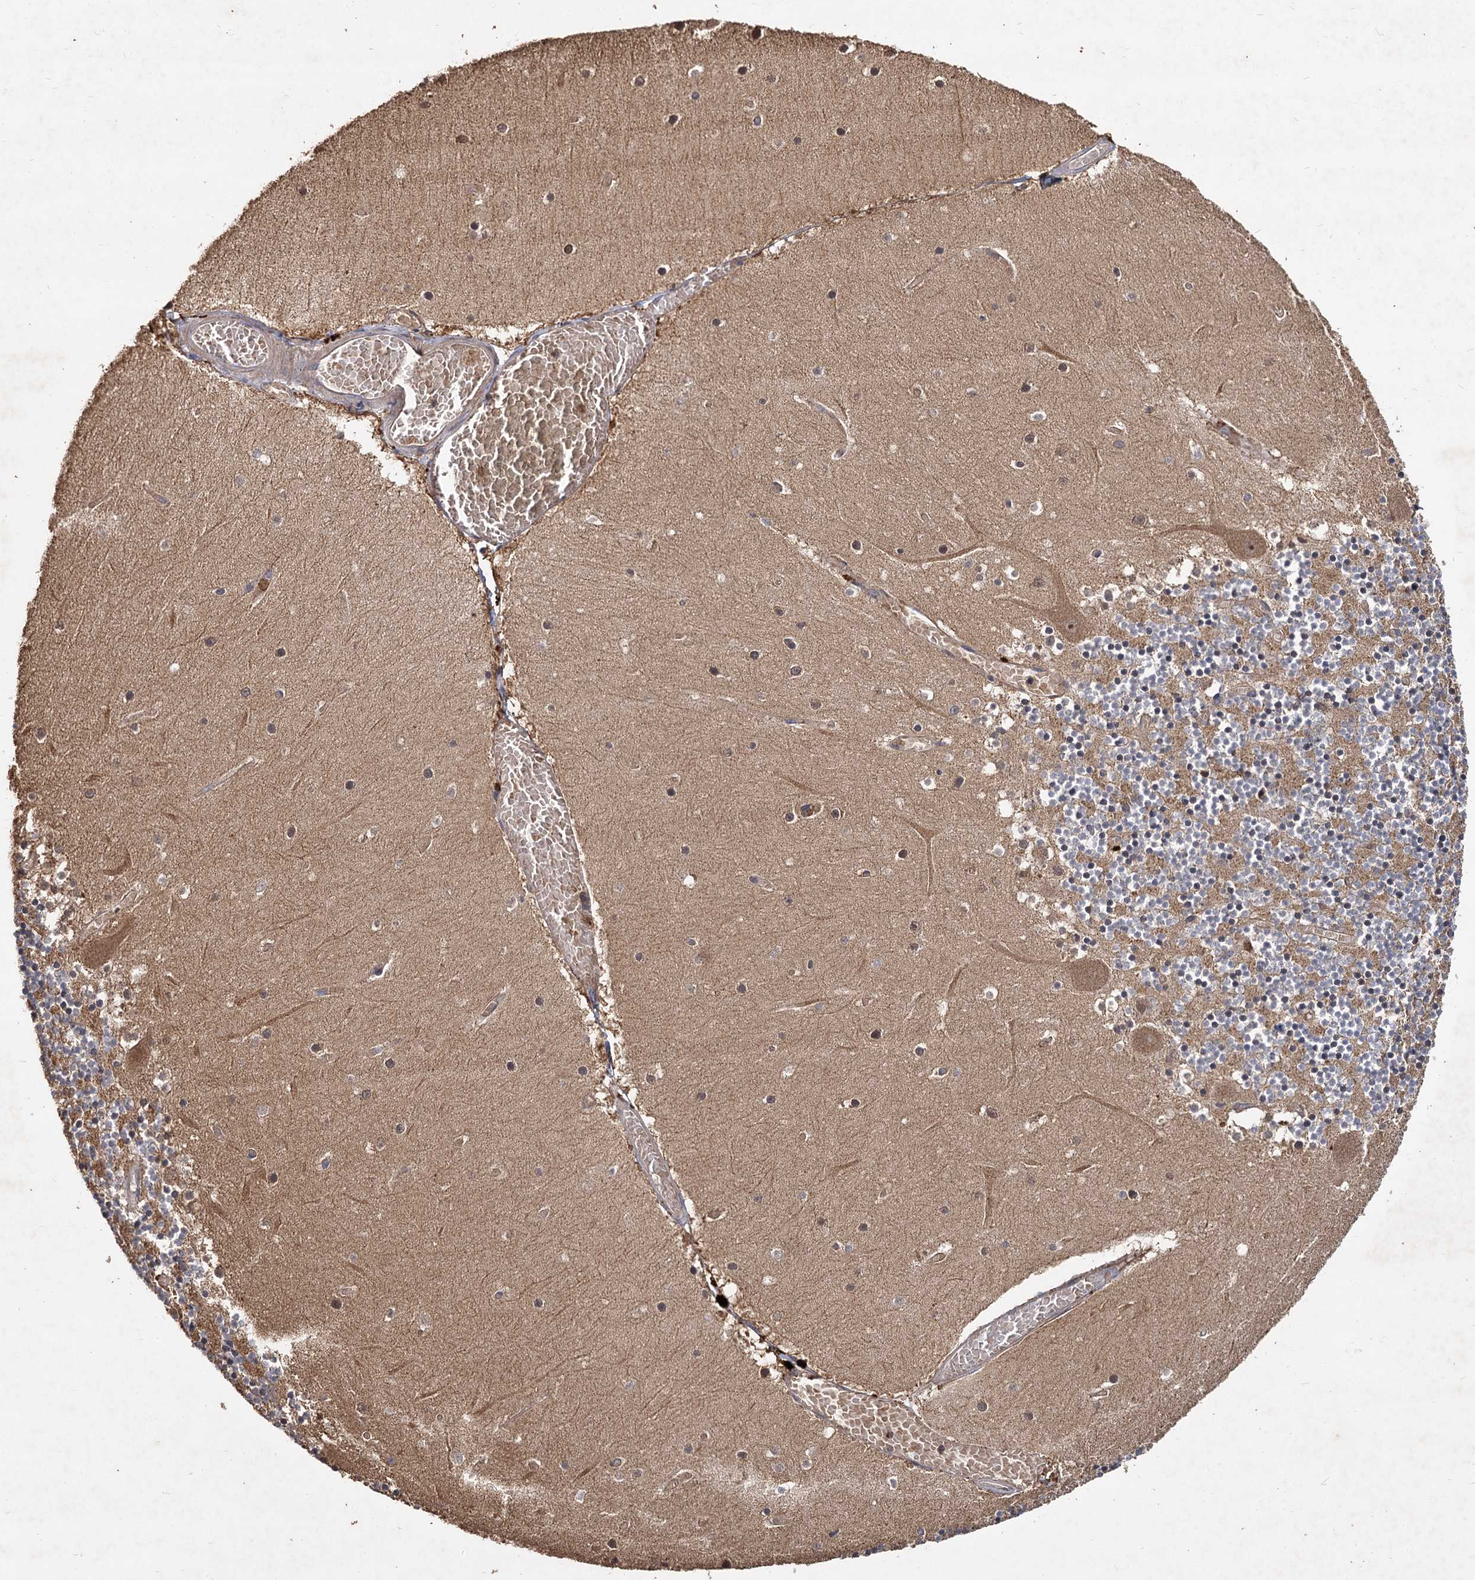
{"staining": {"intensity": "moderate", "quantity": "25%-75%", "location": "cytoplasmic/membranous"}, "tissue": "cerebellum", "cell_type": "Cells in granular layer", "image_type": "normal", "snomed": [{"axis": "morphology", "description": "Normal tissue, NOS"}, {"axis": "topography", "description": "Cerebellum"}], "caption": "DAB immunohistochemical staining of benign human cerebellum exhibits moderate cytoplasmic/membranous protein expression in approximately 25%-75% of cells in granular layer. Using DAB (3,3'-diaminobenzidine) (brown) and hematoxylin (blue) stains, captured at high magnification using brightfield microscopy.", "gene": "GCLC", "patient": {"sex": "female", "age": 28}}